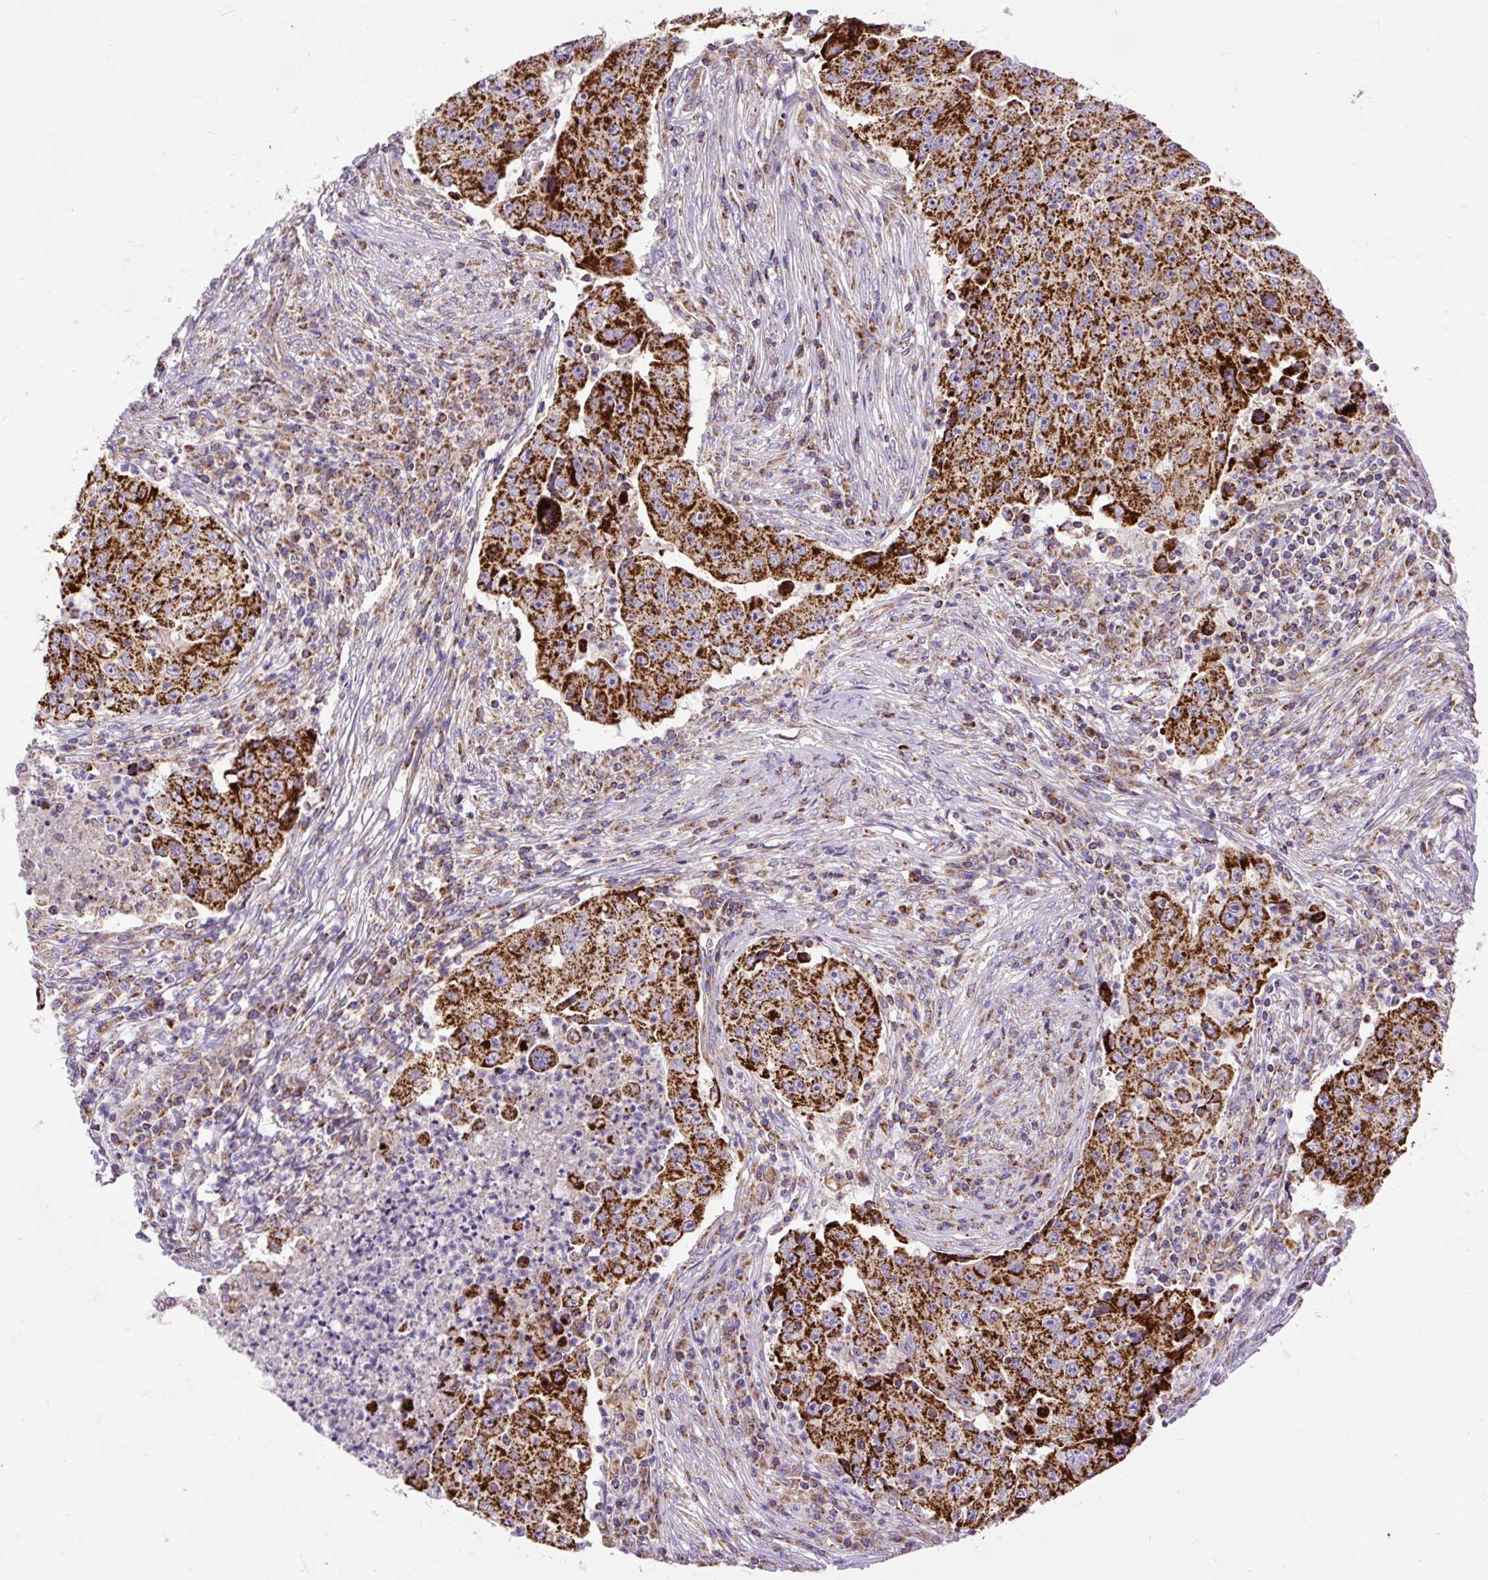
{"staining": {"intensity": "strong", "quantity": ">75%", "location": "cytoplasmic/membranous"}, "tissue": "lung cancer", "cell_type": "Tumor cells", "image_type": "cancer", "snomed": [{"axis": "morphology", "description": "Squamous cell carcinoma, NOS"}, {"axis": "topography", "description": "Lung"}], "caption": "Strong cytoplasmic/membranous protein staining is identified in approximately >75% of tumor cells in lung cancer. (DAB (3,3'-diaminobenzidine) IHC, brown staining for protein, blue staining for nuclei).", "gene": "TOMM40", "patient": {"sex": "male", "age": 64}}